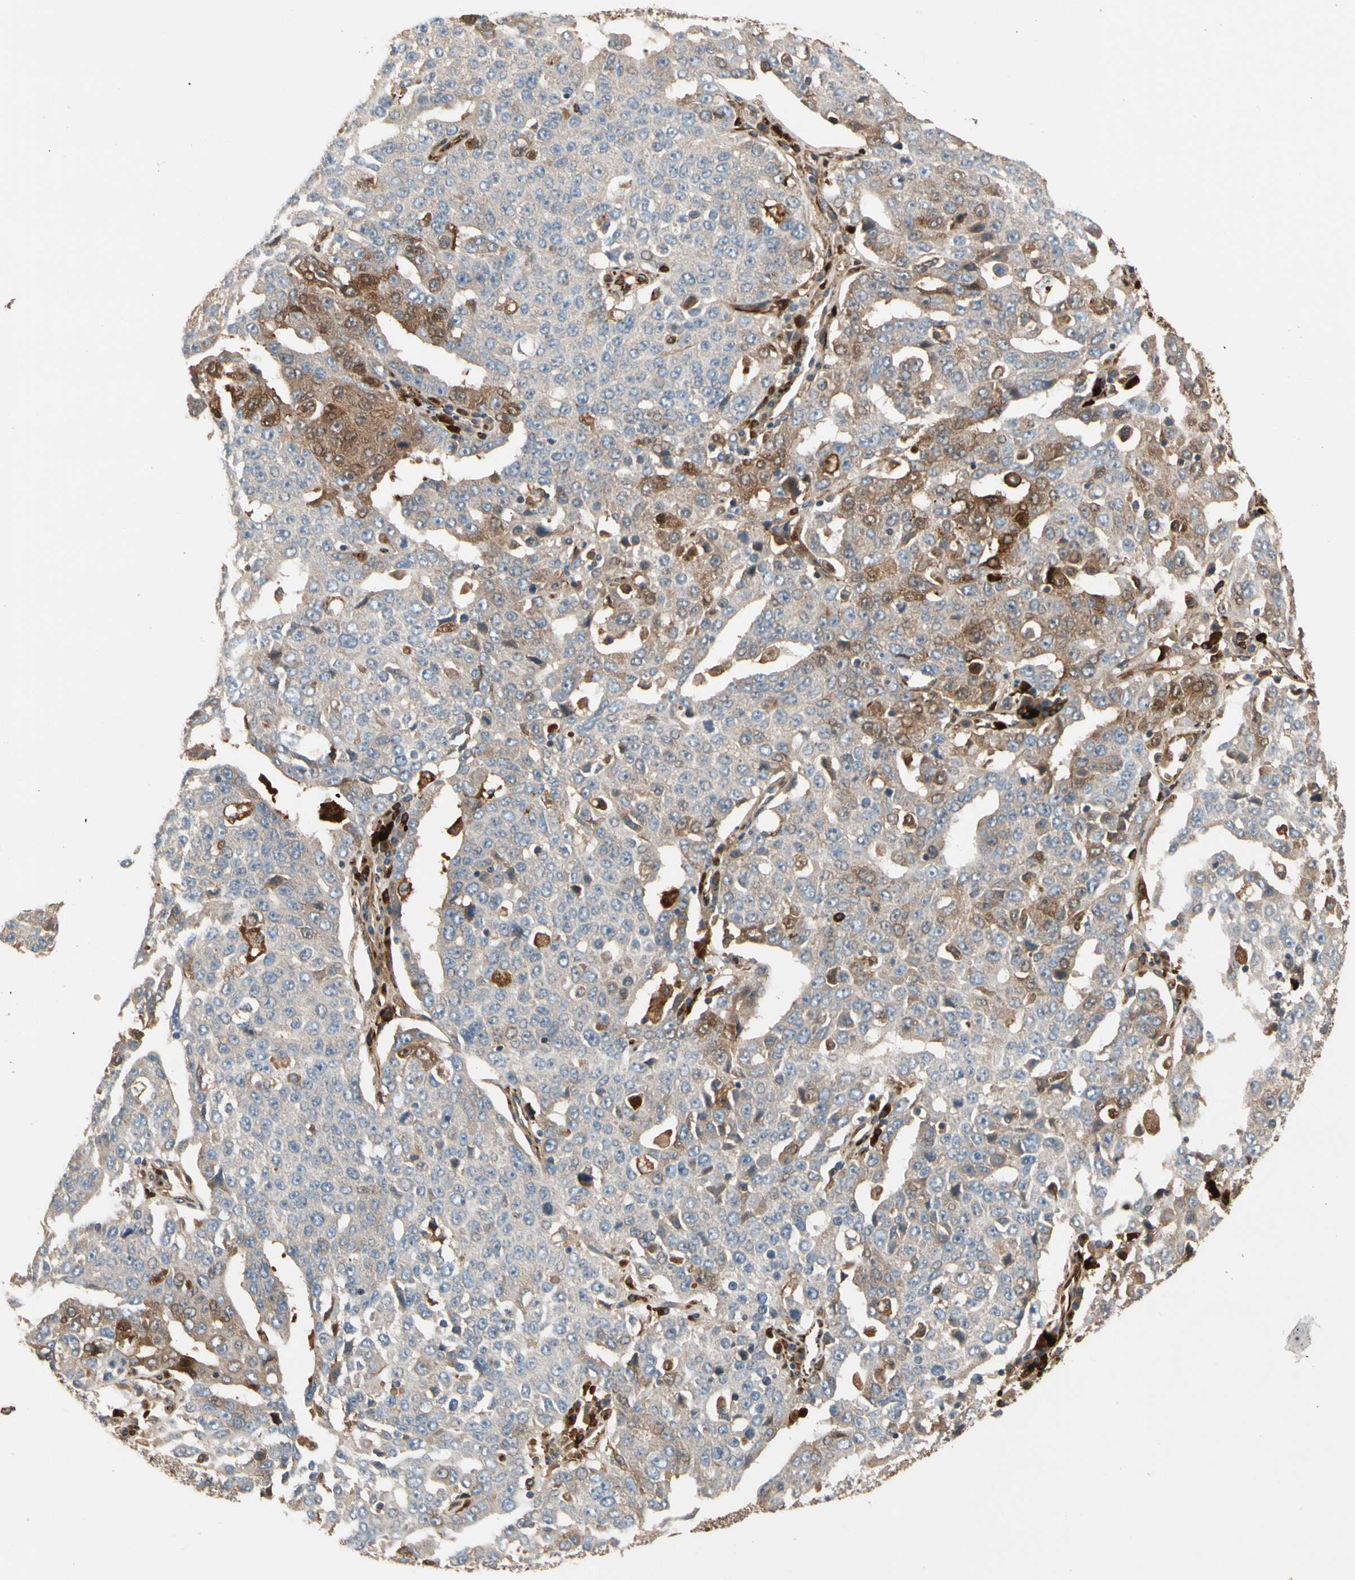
{"staining": {"intensity": "strong", "quantity": "25%-75%", "location": "cytoplasmic/membranous"}, "tissue": "ovarian cancer", "cell_type": "Tumor cells", "image_type": "cancer", "snomed": [{"axis": "morphology", "description": "Carcinoma, endometroid"}, {"axis": "topography", "description": "Ovary"}], "caption": "This histopathology image shows endometroid carcinoma (ovarian) stained with IHC to label a protein in brown. The cytoplasmic/membranous of tumor cells show strong positivity for the protein. Nuclei are counter-stained blue.", "gene": "FGD6", "patient": {"sex": "female", "age": 62}}